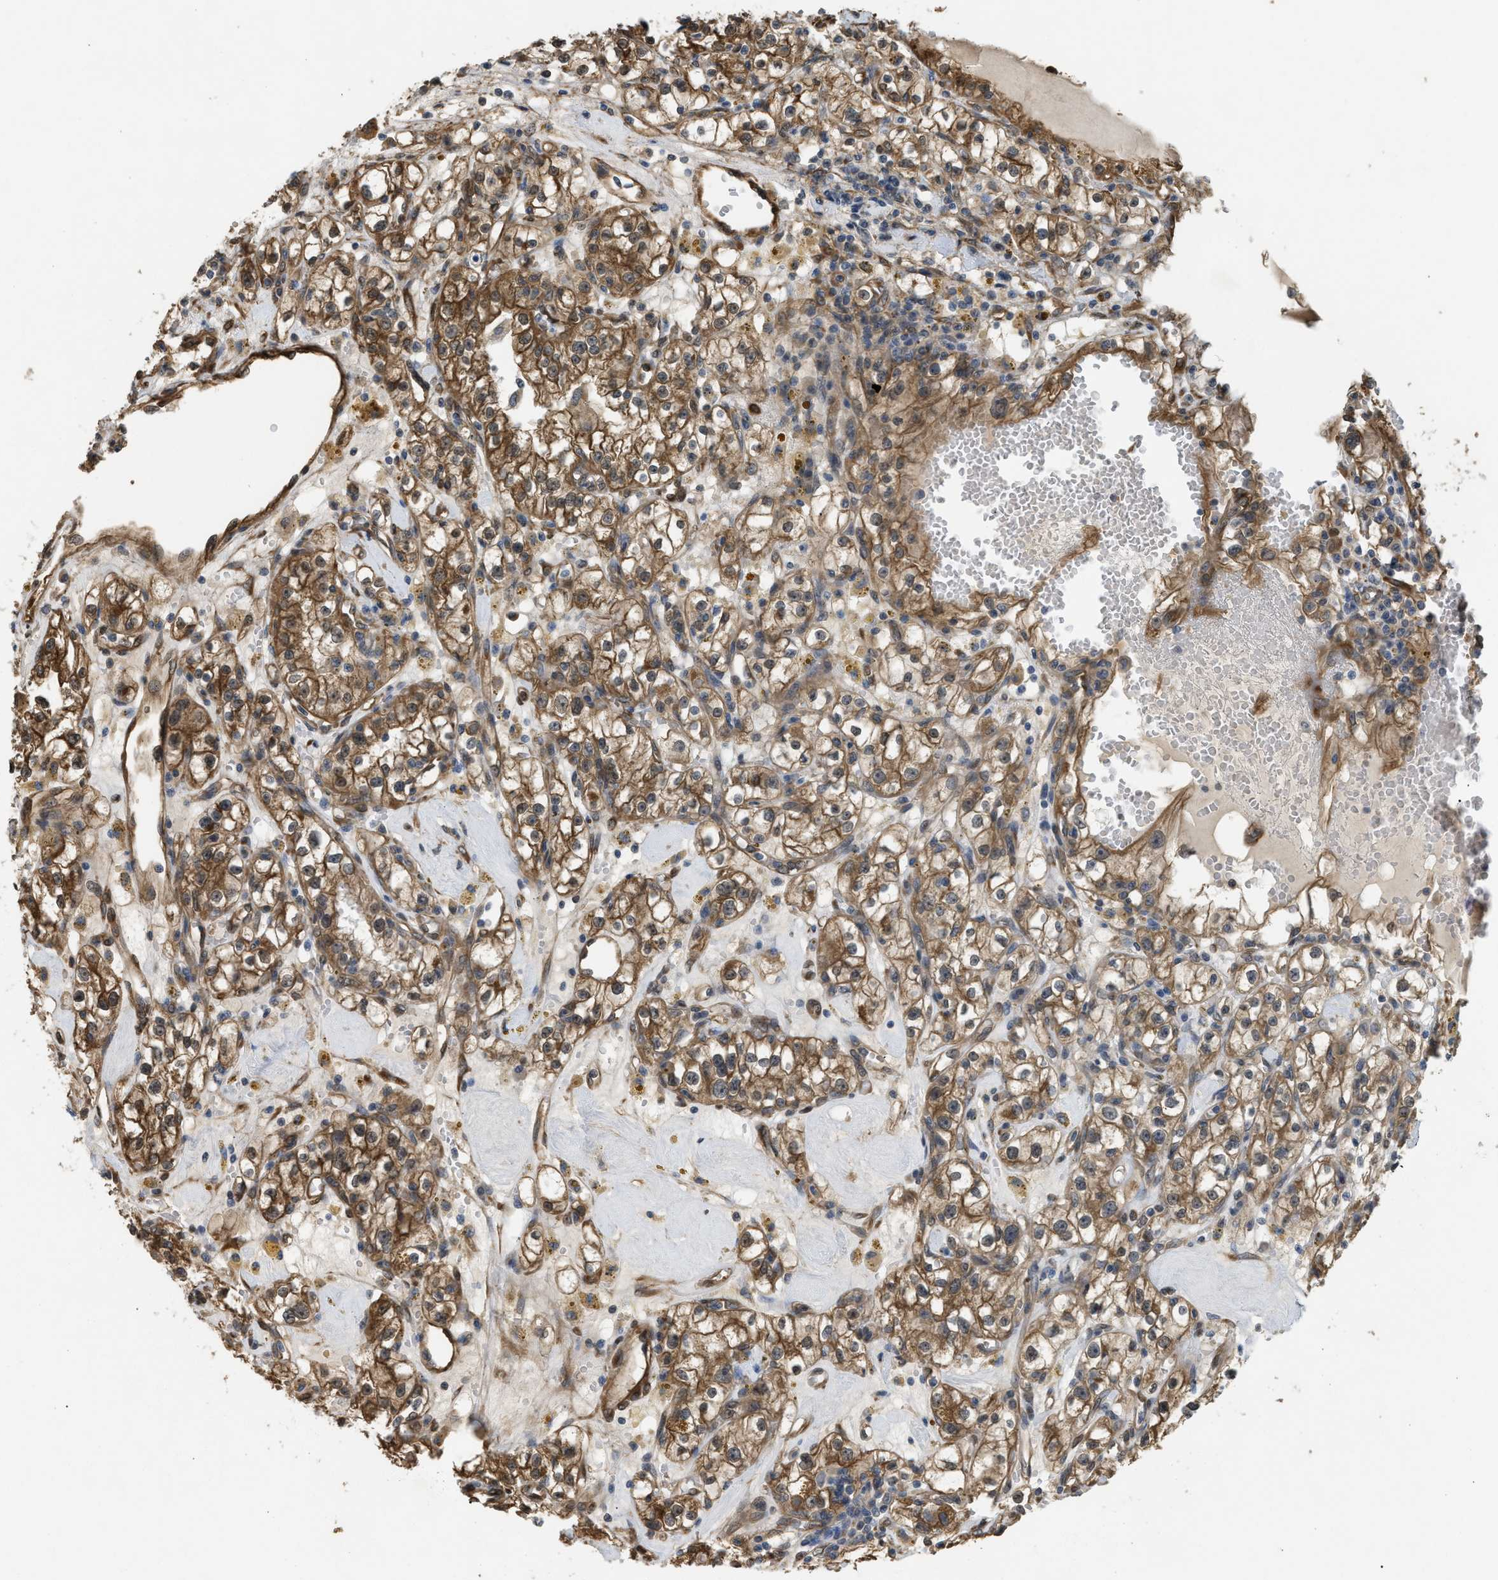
{"staining": {"intensity": "moderate", "quantity": ">75%", "location": "cytoplasmic/membranous"}, "tissue": "renal cancer", "cell_type": "Tumor cells", "image_type": "cancer", "snomed": [{"axis": "morphology", "description": "Adenocarcinoma, NOS"}, {"axis": "topography", "description": "Kidney"}], "caption": "A high-resolution micrograph shows immunohistochemistry (IHC) staining of renal adenocarcinoma, which shows moderate cytoplasmic/membranous expression in approximately >75% of tumor cells.", "gene": "BAG3", "patient": {"sex": "male", "age": 56}}